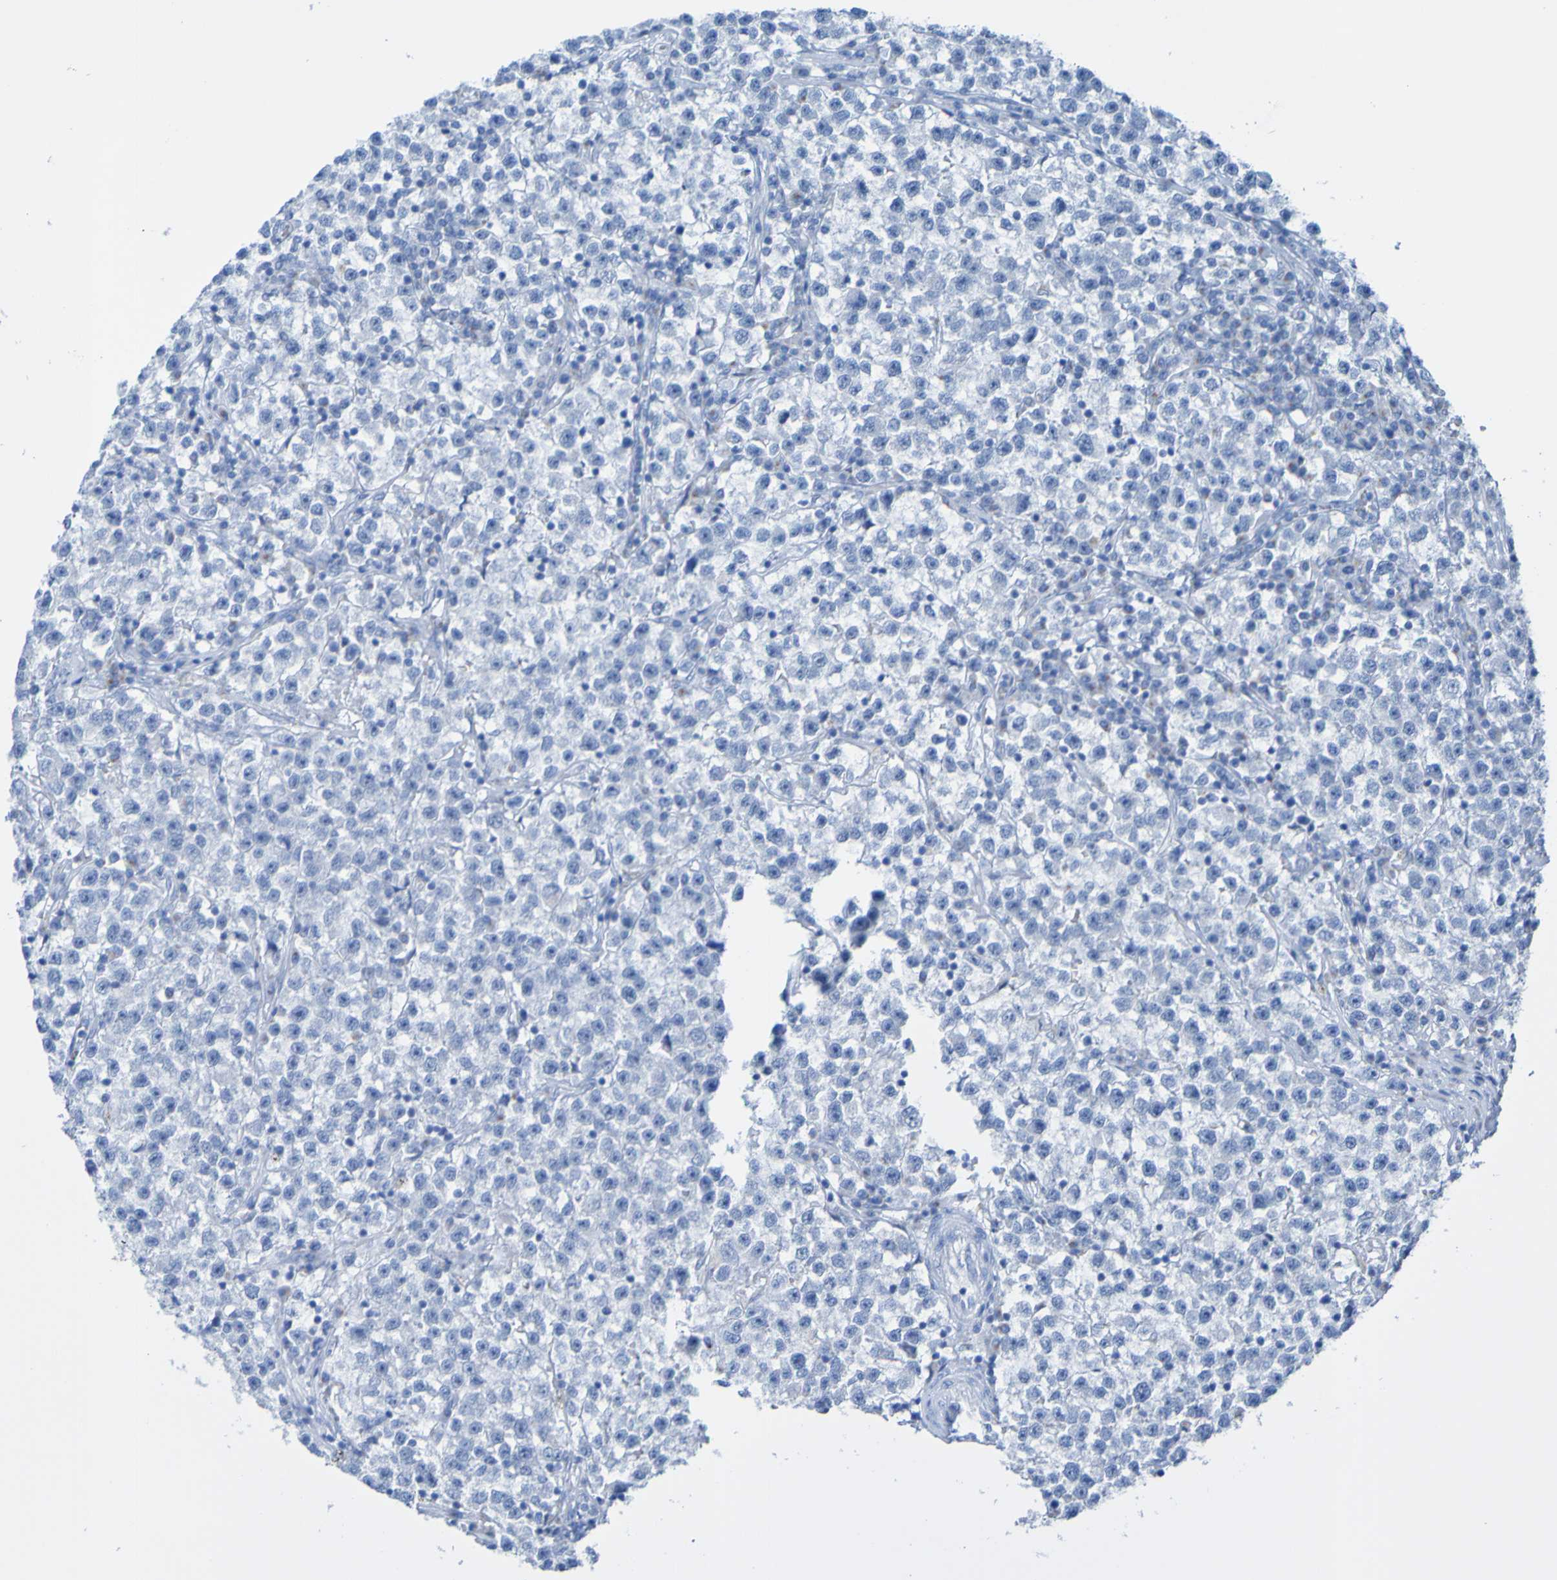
{"staining": {"intensity": "negative", "quantity": "none", "location": "none"}, "tissue": "testis cancer", "cell_type": "Tumor cells", "image_type": "cancer", "snomed": [{"axis": "morphology", "description": "Seminoma, NOS"}, {"axis": "topography", "description": "Testis"}], "caption": "Immunohistochemistry micrograph of human testis cancer (seminoma) stained for a protein (brown), which reveals no expression in tumor cells.", "gene": "ACMSD", "patient": {"sex": "male", "age": 22}}